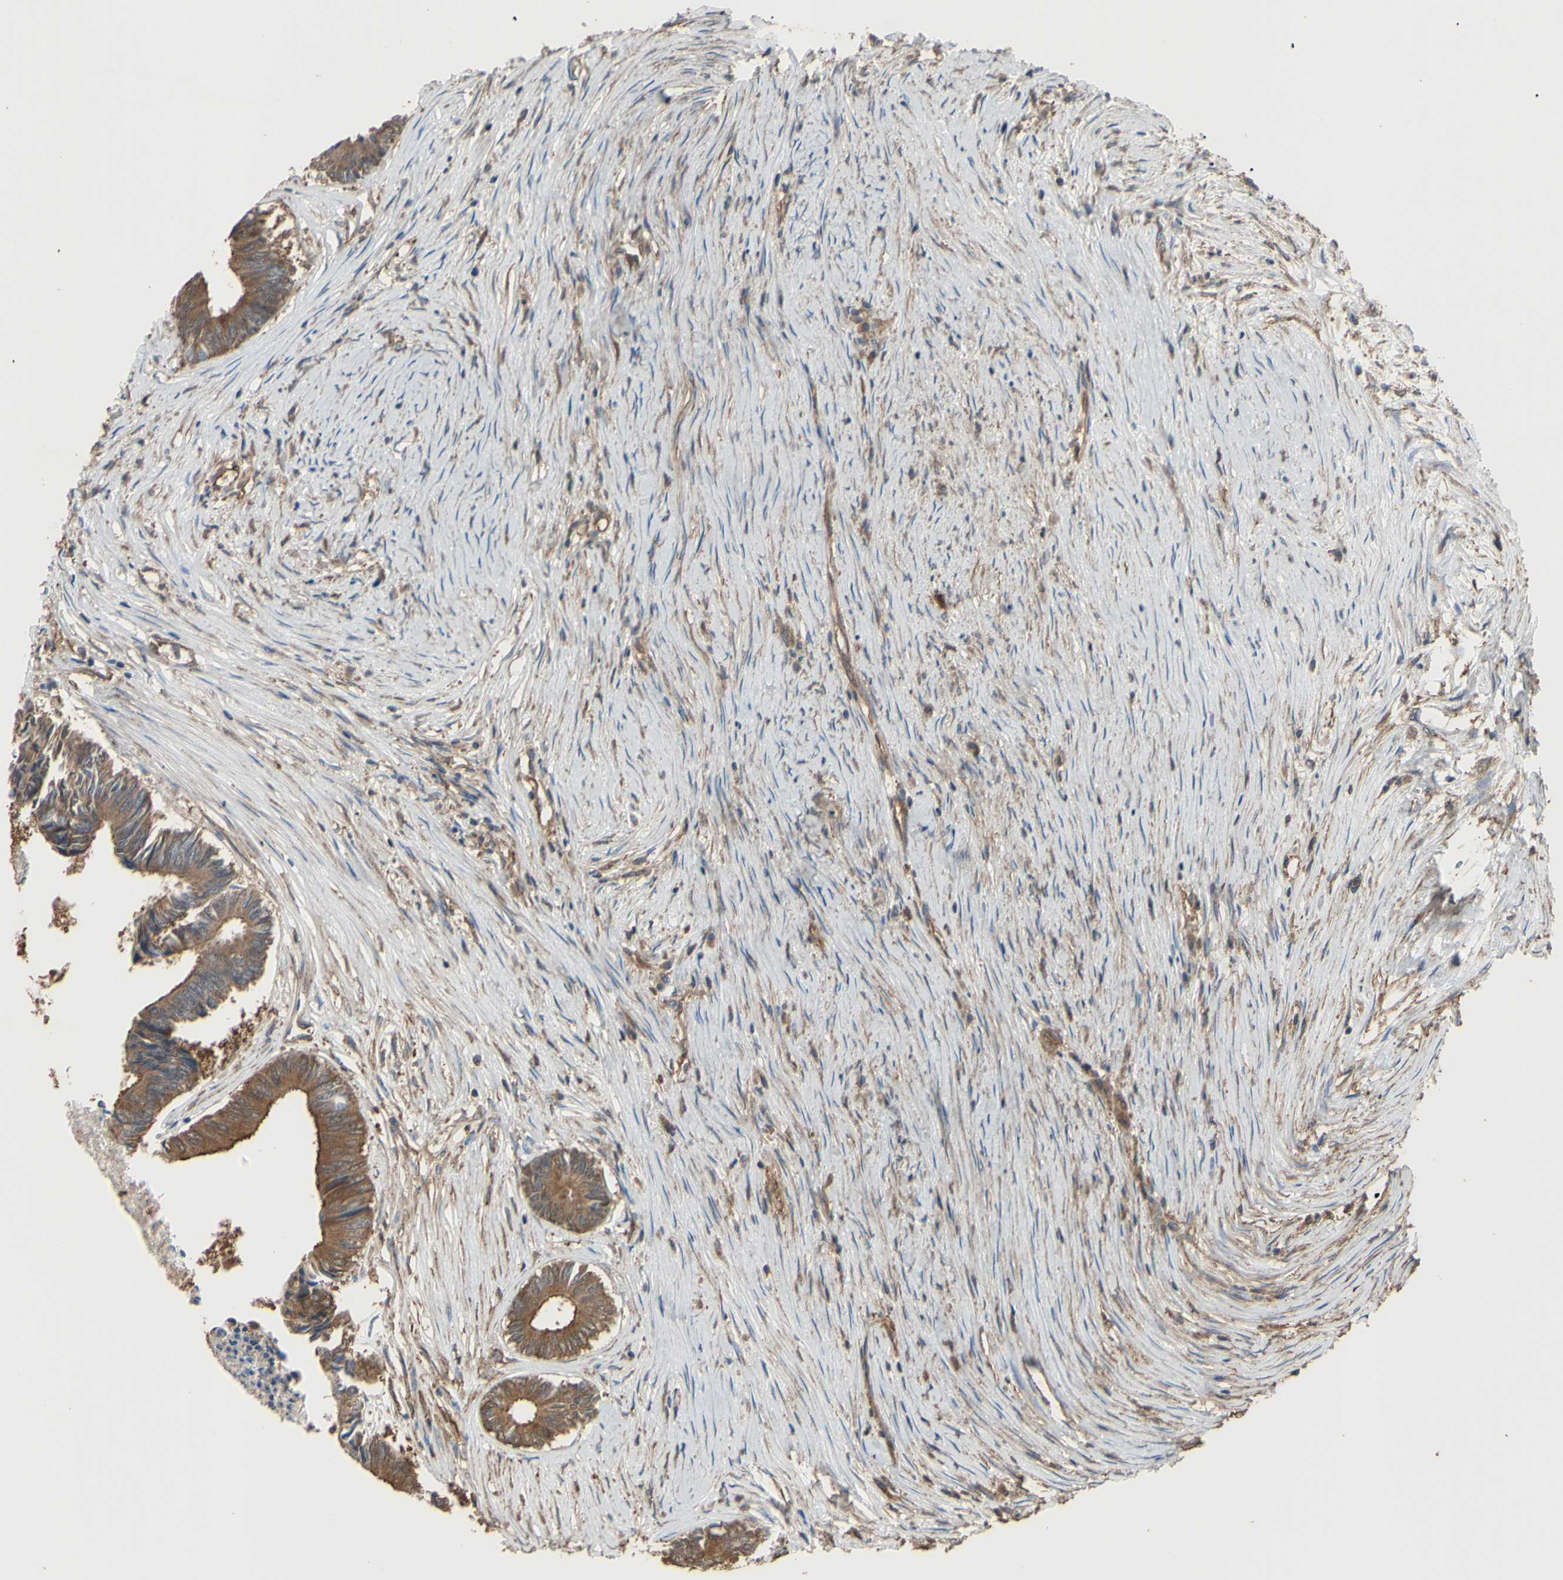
{"staining": {"intensity": "strong", "quantity": ">75%", "location": "cytoplasmic/membranous"}, "tissue": "colorectal cancer", "cell_type": "Tumor cells", "image_type": "cancer", "snomed": [{"axis": "morphology", "description": "Adenocarcinoma, NOS"}, {"axis": "topography", "description": "Rectum"}], "caption": "Protein expression analysis of adenocarcinoma (colorectal) exhibits strong cytoplasmic/membranous expression in approximately >75% of tumor cells.", "gene": "CTTN", "patient": {"sex": "male", "age": 63}}